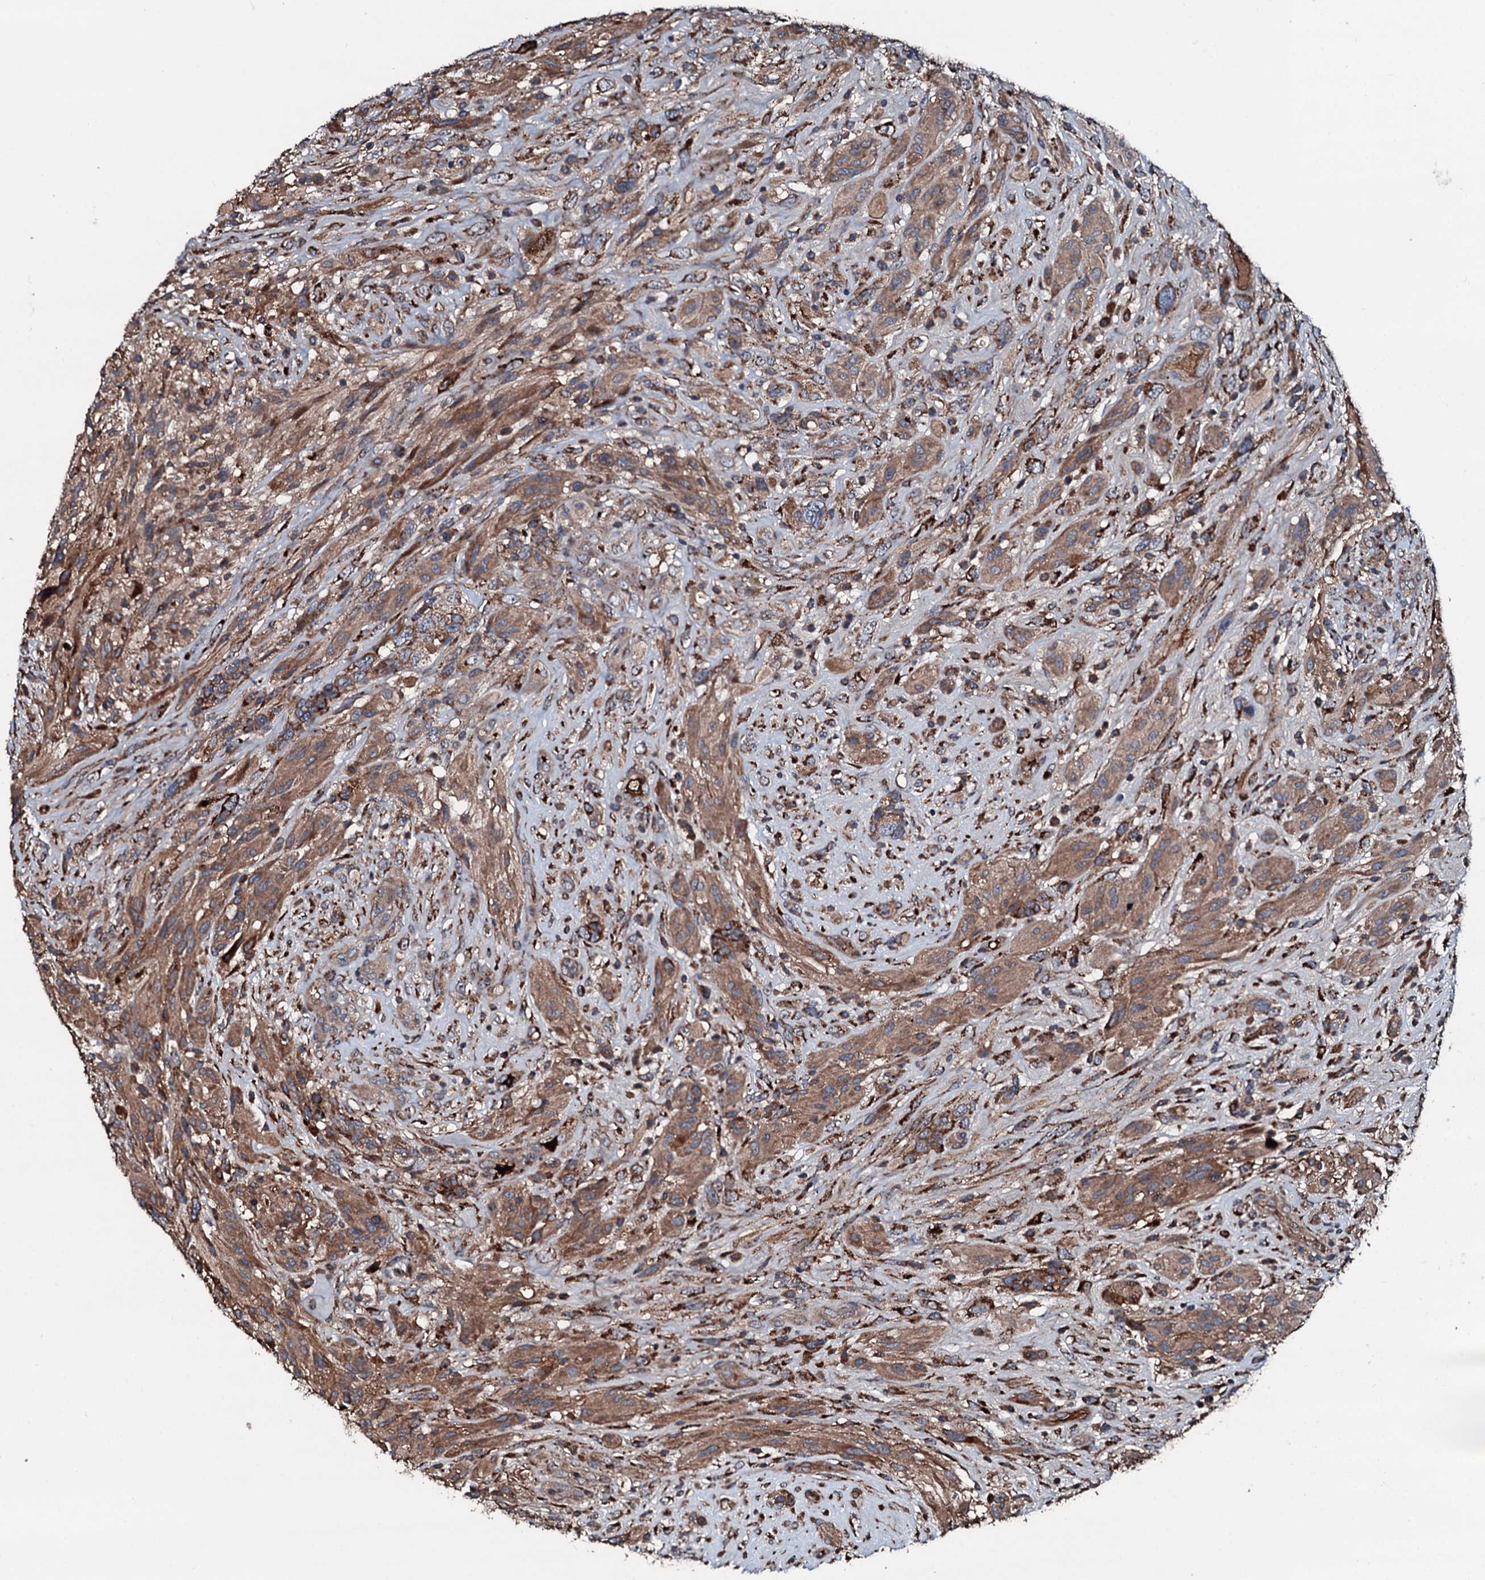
{"staining": {"intensity": "moderate", "quantity": ">75%", "location": "cytoplasmic/membranous"}, "tissue": "glioma", "cell_type": "Tumor cells", "image_type": "cancer", "snomed": [{"axis": "morphology", "description": "Glioma, malignant, High grade"}, {"axis": "topography", "description": "Brain"}], "caption": "A medium amount of moderate cytoplasmic/membranous staining is seen in approximately >75% of tumor cells in glioma tissue. (brown staining indicates protein expression, while blue staining denotes nuclei).", "gene": "AARS1", "patient": {"sex": "male", "age": 61}}